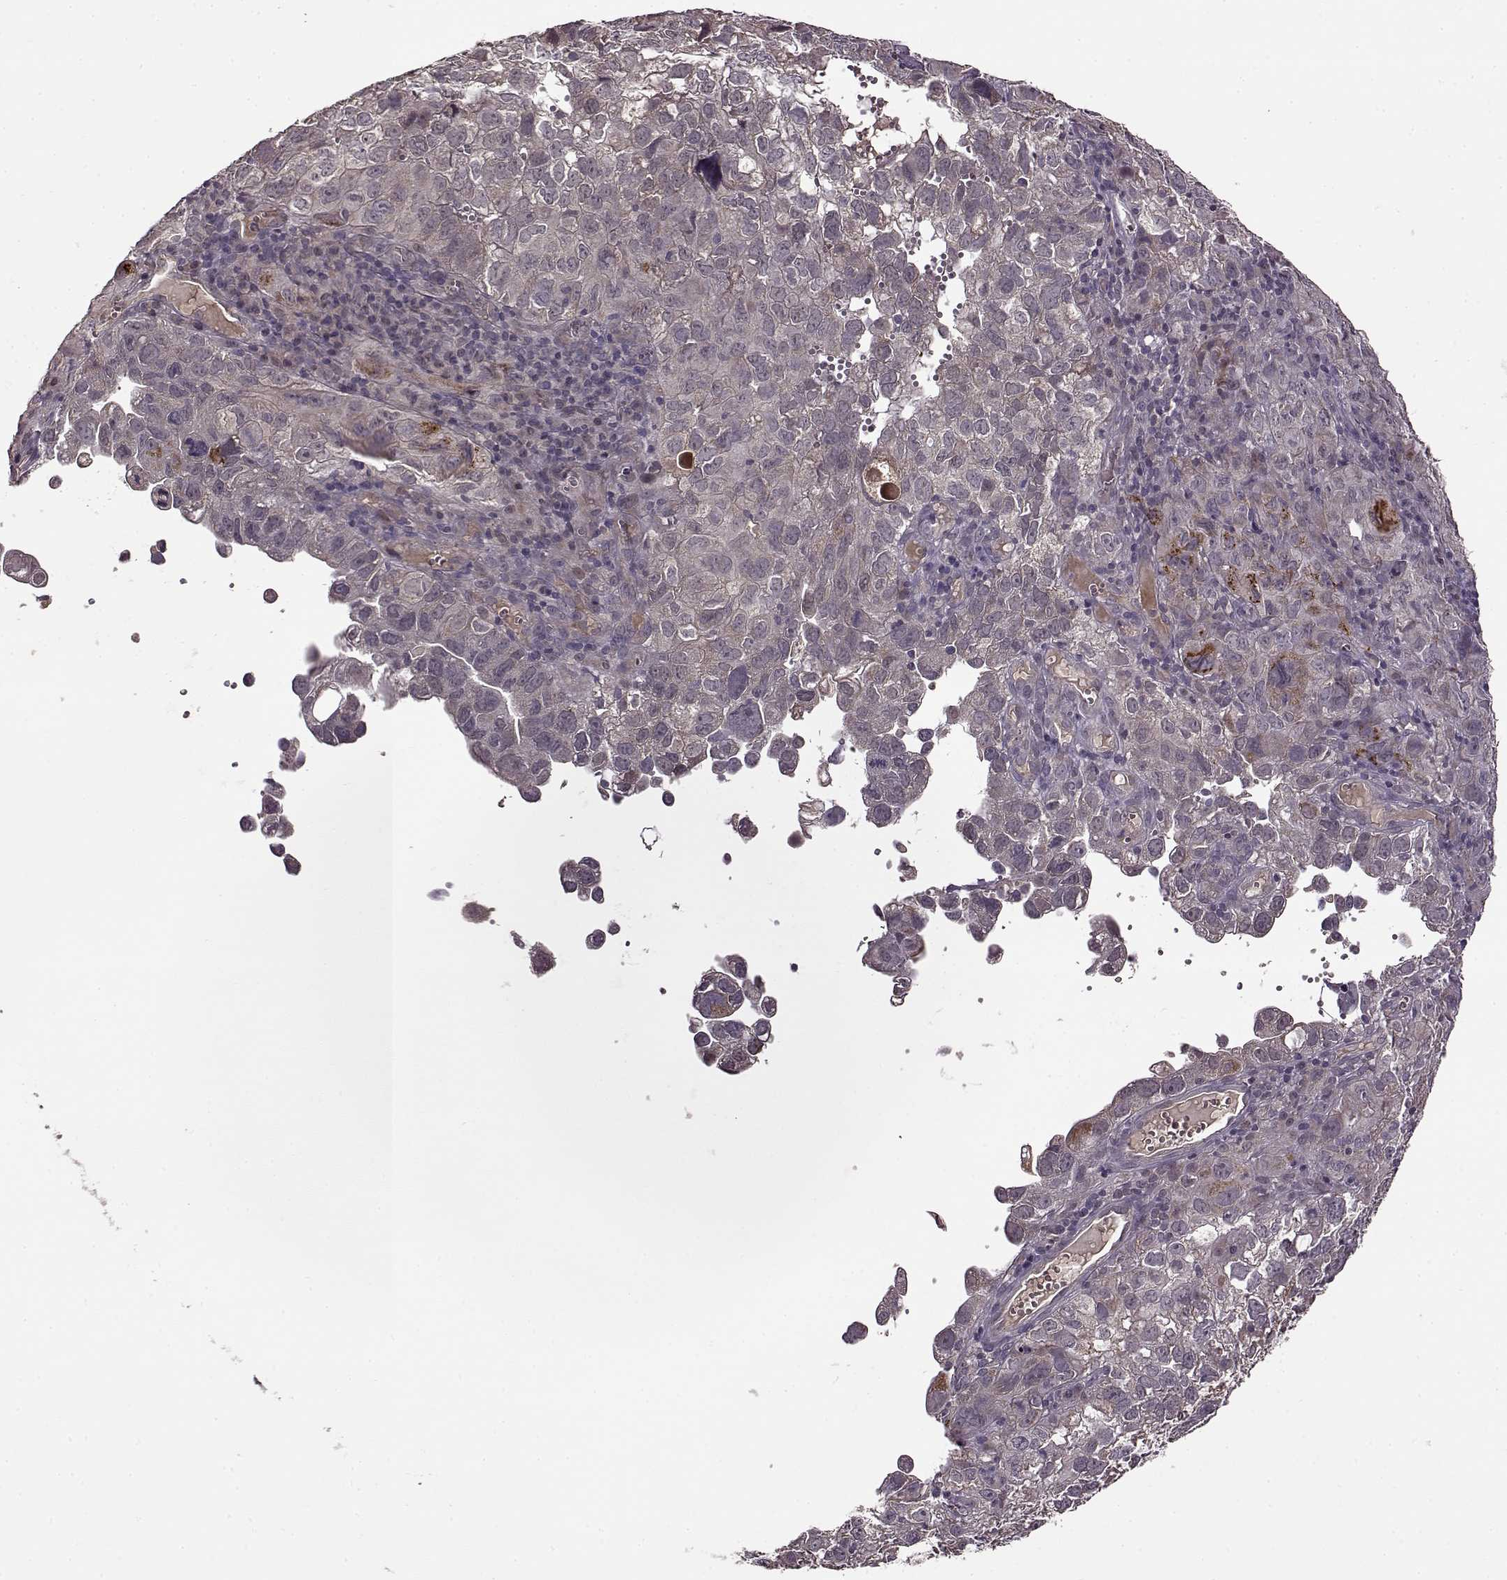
{"staining": {"intensity": "weak", "quantity": "<25%", "location": "cytoplasmic/membranous"}, "tissue": "cervical cancer", "cell_type": "Tumor cells", "image_type": "cancer", "snomed": [{"axis": "morphology", "description": "Squamous cell carcinoma, NOS"}, {"axis": "topography", "description": "Cervix"}], "caption": "Immunohistochemistry (IHC) micrograph of neoplastic tissue: human squamous cell carcinoma (cervical) stained with DAB (3,3'-diaminobenzidine) exhibits no significant protein staining in tumor cells.", "gene": "MAIP1", "patient": {"sex": "female", "age": 55}}